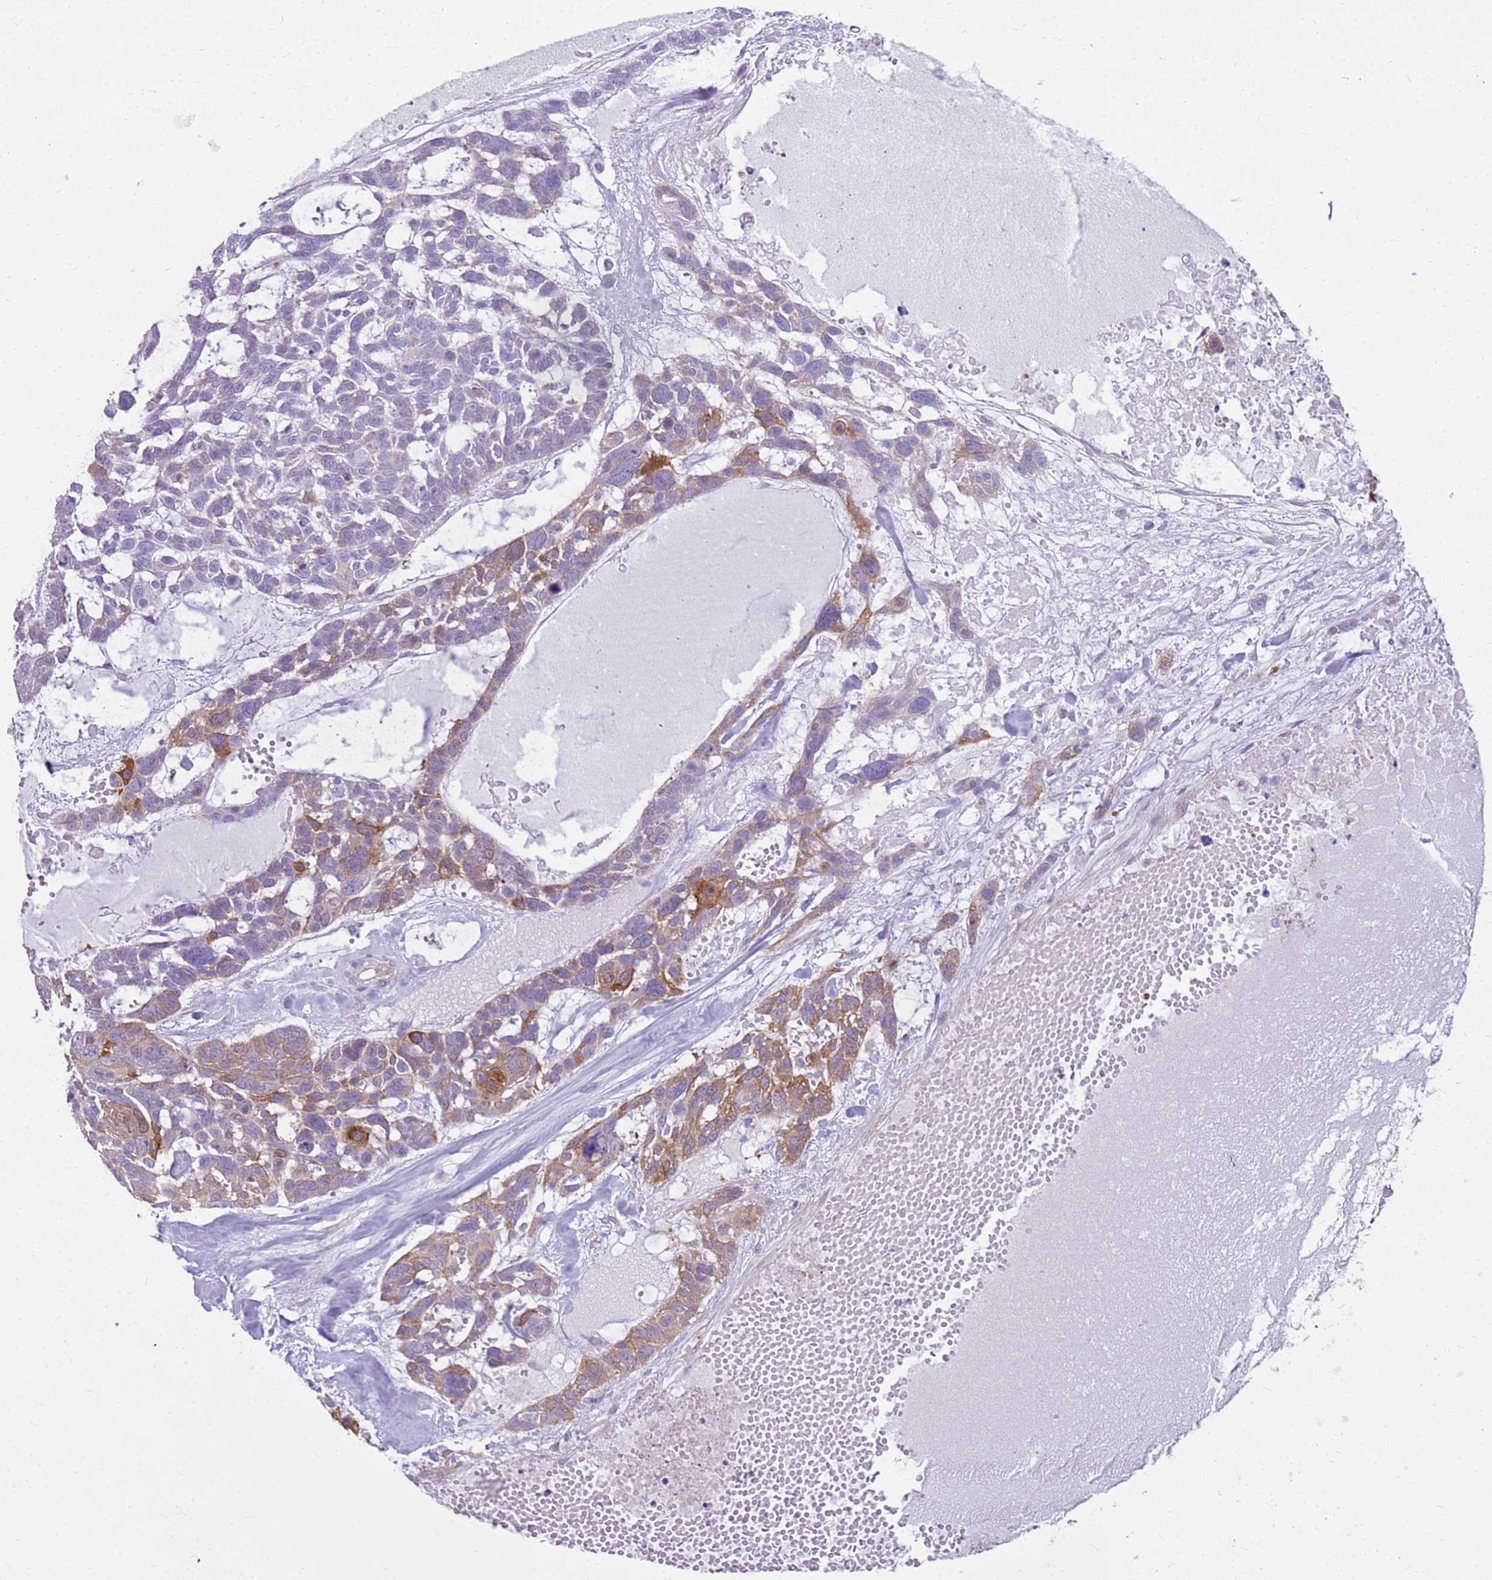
{"staining": {"intensity": "moderate", "quantity": "<25%", "location": "cytoplasmic/membranous"}, "tissue": "skin cancer", "cell_type": "Tumor cells", "image_type": "cancer", "snomed": [{"axis": "morphology", "description": "Basal cell carcinoma"}, {"axis": "topography", "description": "Skin"}], "caption": "Skin cancer stained with a brown dye shows moderate cytoplasmic/membranous positive expression in approximately <25% of tumor cells.", "gene": "HSPB1", "patient": {"sex": "male", "age": 88}}